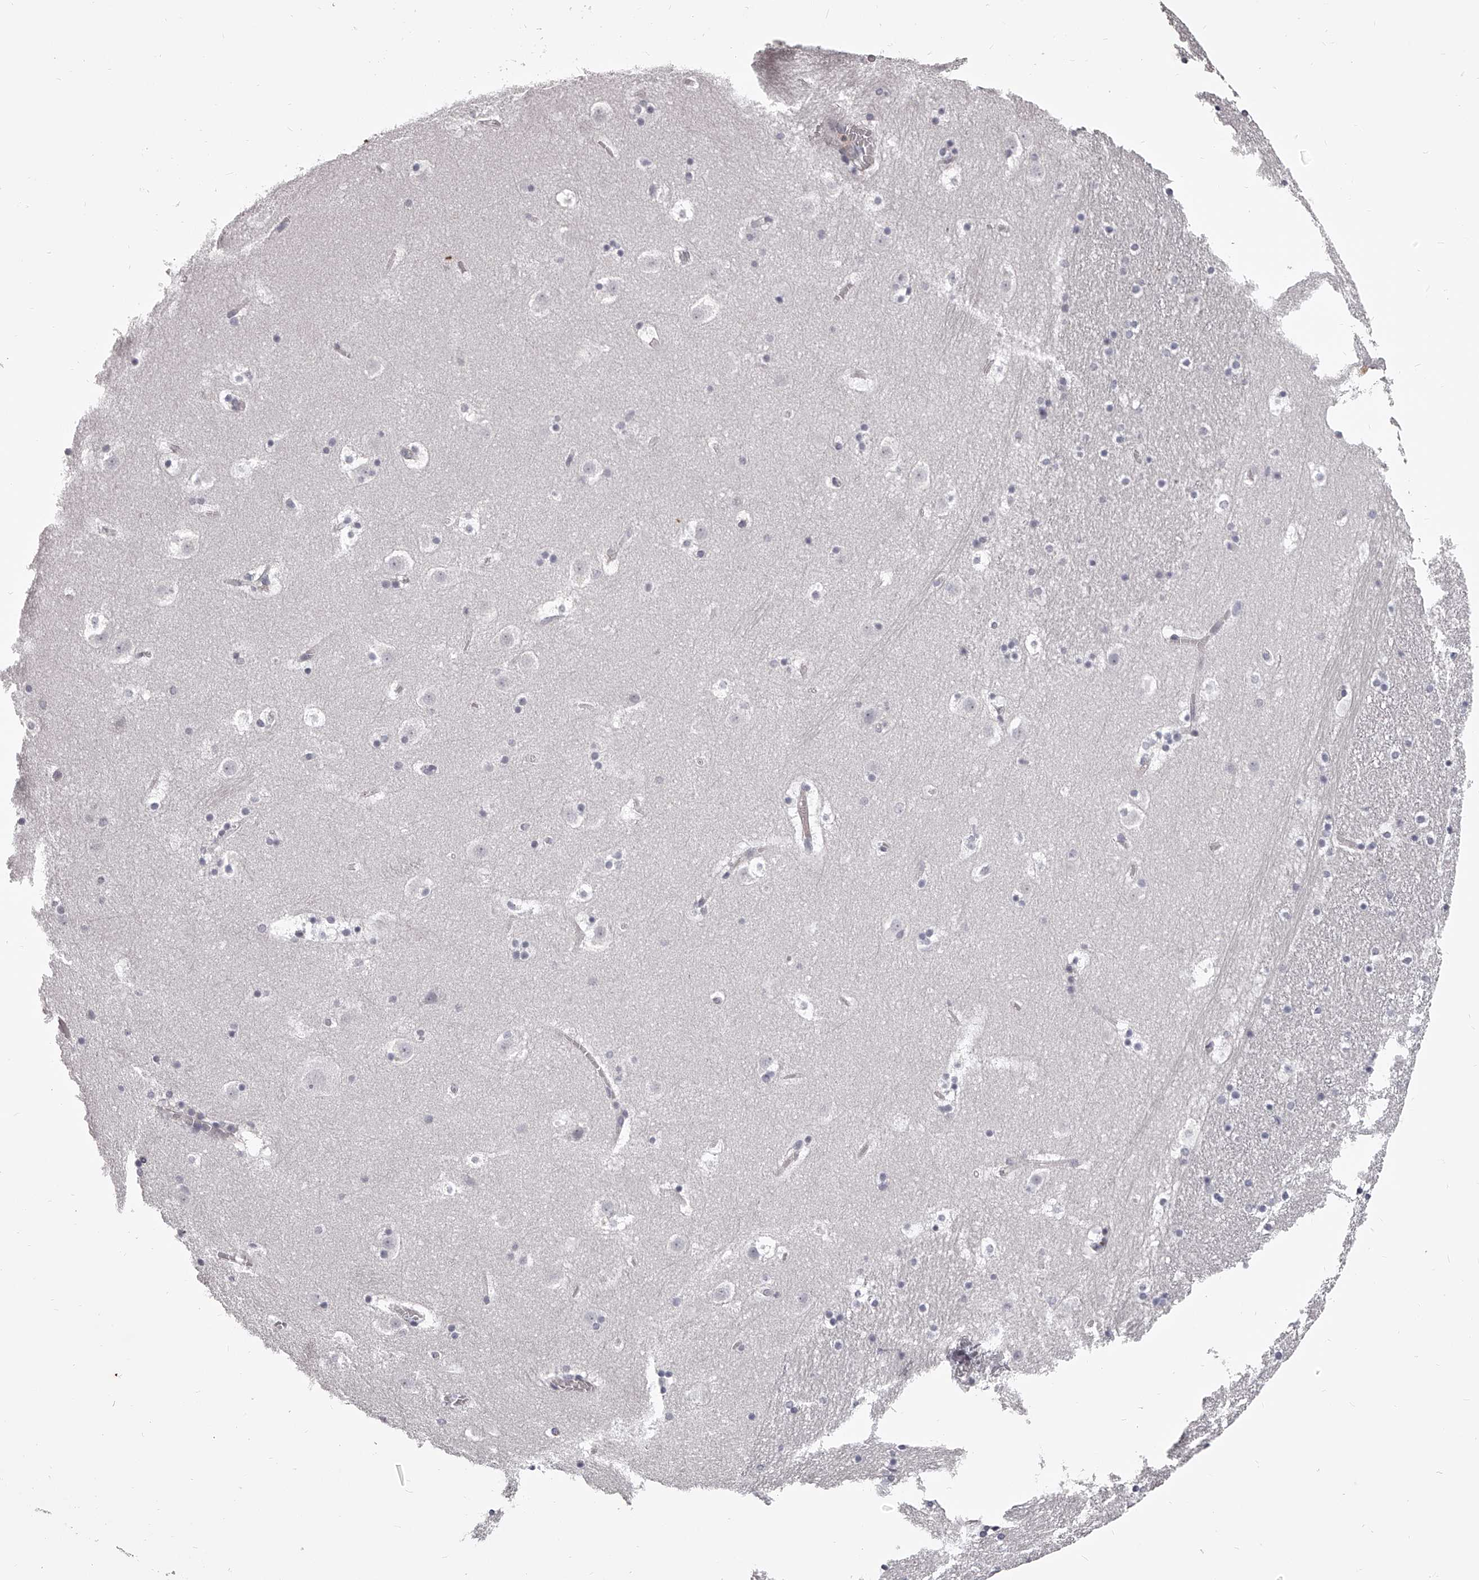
{"staining": {"intensity": "negative", "quantity": "none", "location": "none"}, "tissue": "caudate", "cell_type": "Glial cells", "image_type": "normal", "snomed": [{"axis": "morphology", "description": "Normal tissue, NOS"}, {"axis": "topography", "description": "Lateral ventricle wall"}], "caption": "DAB (3,3'-diaminobenzidine) immunohistochemical staining of normal caudate displays no significant positivity in glial cells.", "gene": "DMRT1", "patient": {"sex": "male", "age": 45}}